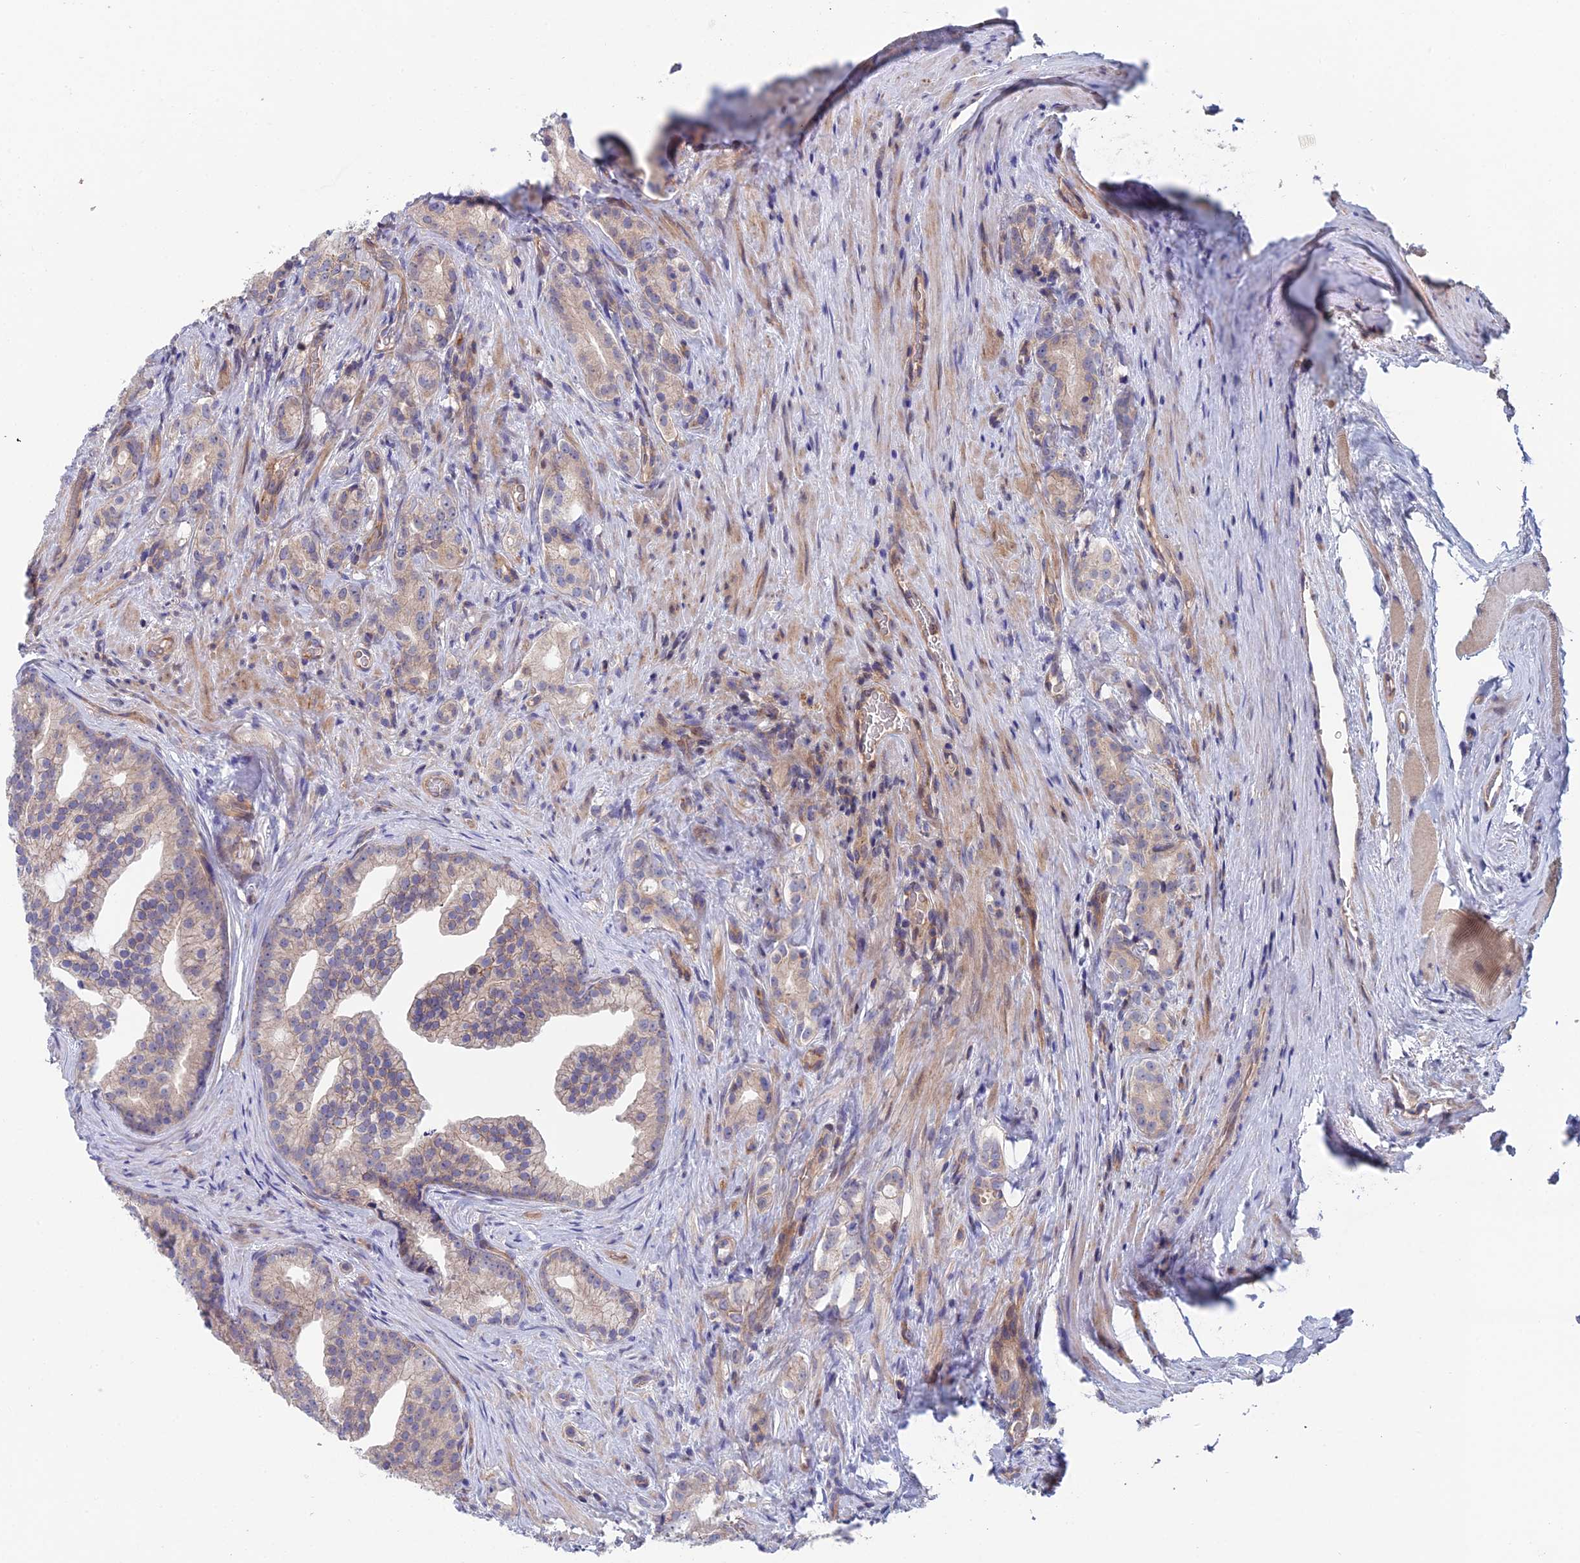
{"staining": {"intensity": "weak", "quantity": "25%-75%", "location": "cytoplasmic/membranous"}, "tissue": "prostate cancer", "cell_type": "Tumor cells", "image_type": "cancer", "snomed": [{"axis": "morphology", "description": "Adenocarcinoma, Low grade"}, {"axis": "topography", "description": "Prostate"}], "caption": "A brown stain shows weak cytoplasmic/membranous positivity of a protein in low-grade adenocarcinoma (prostate) tumor cells.", "gene": "USP37", "patient": {"sex": "male", "age": 71}}